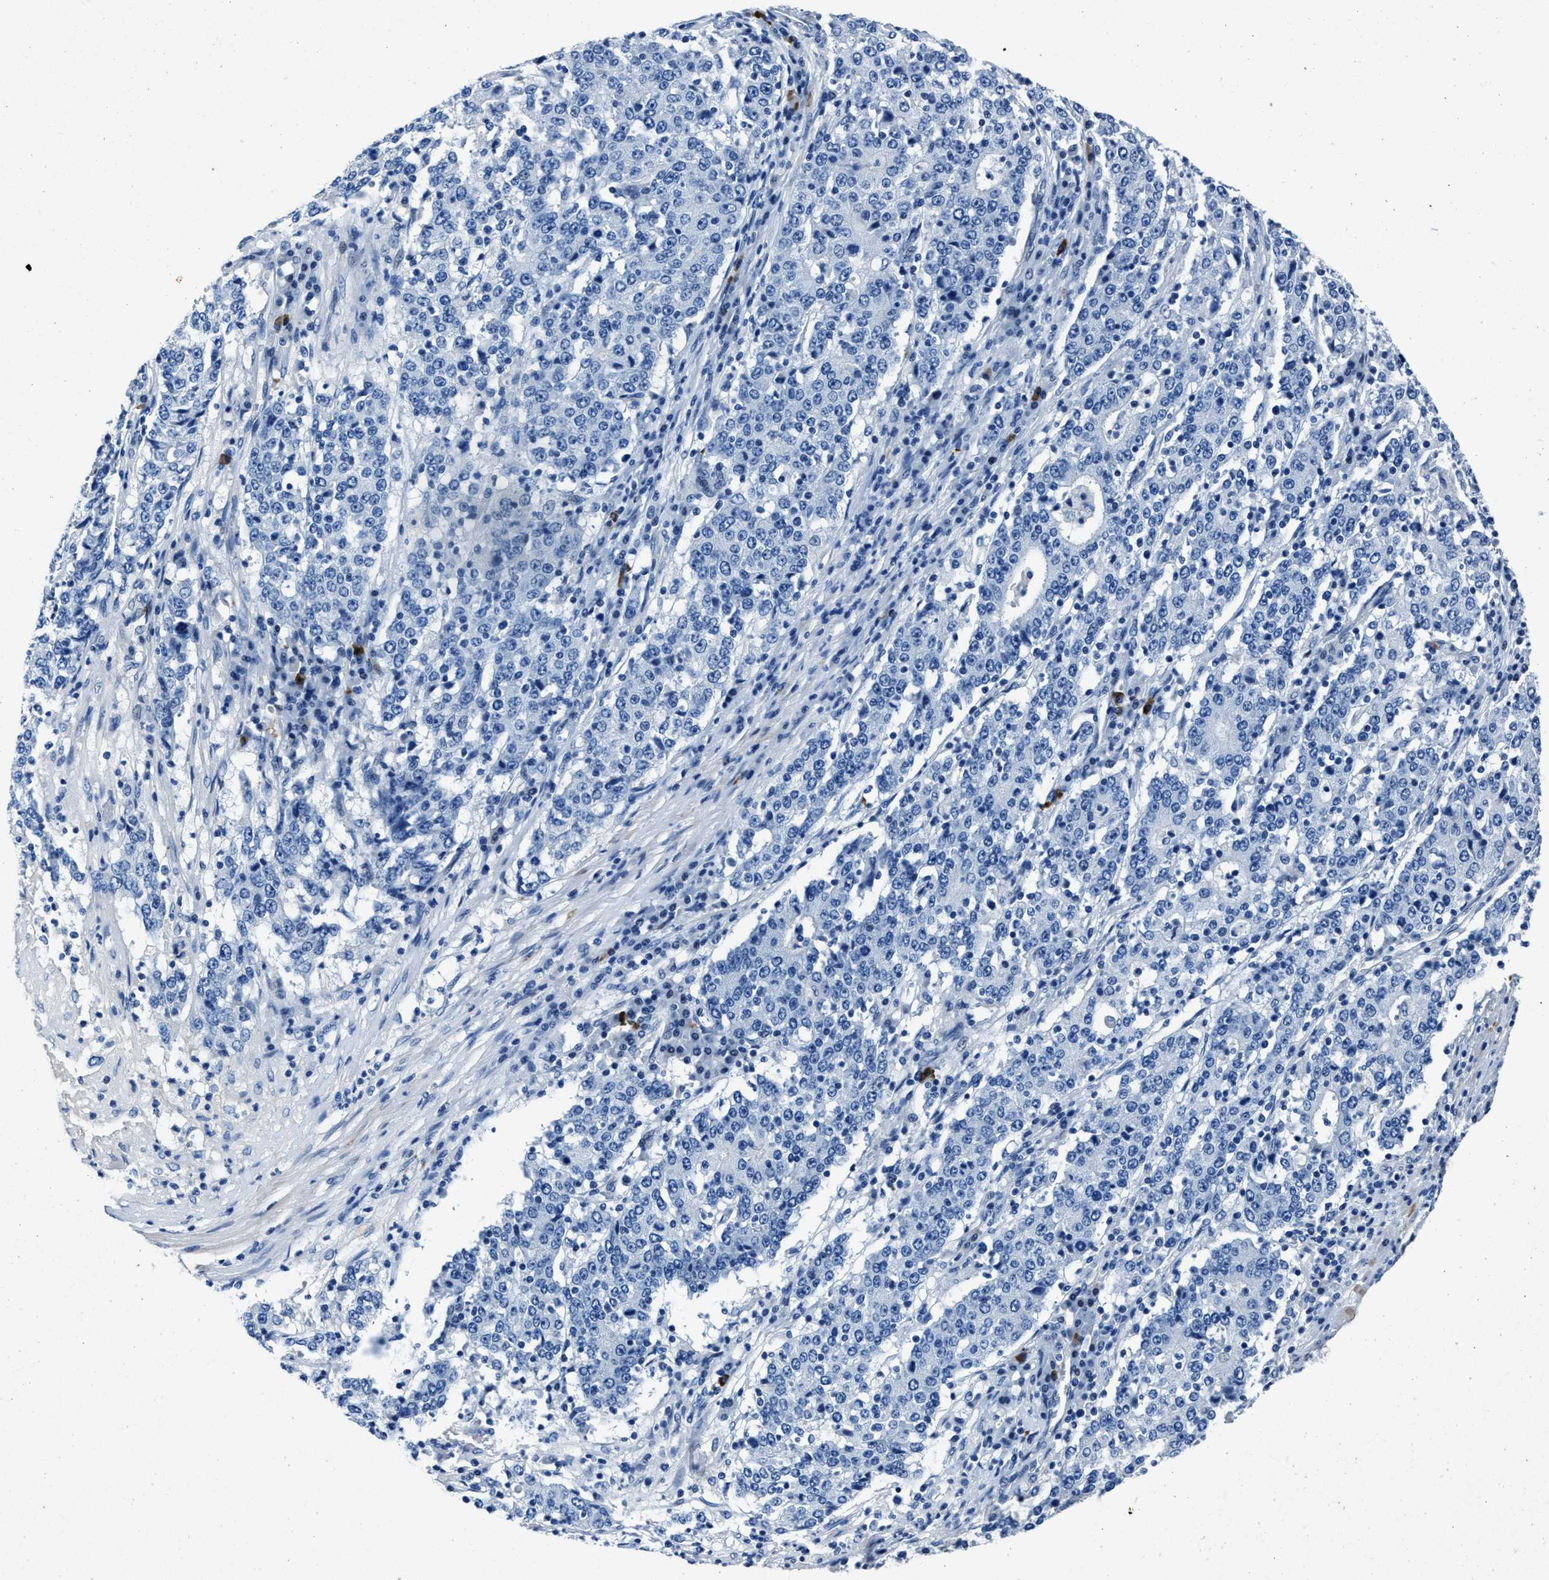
{"staining": {"intensity": "negative", "quantity": "none", "location": "none"}, "tissue": "stomach cancer", "cell_type": "Tumor cells", "image_type": "cancer", "snomed": [{"axis": "morphology", "description": "Adenocarcinoma, NOS"}, {"axis": "topography", "description": "Stomach"}], "caption": "An image of human stomach cancer is negative for staining in tumor cells.", "gene": "NACAD", "patient": {"sex": "male", "age": 59}}